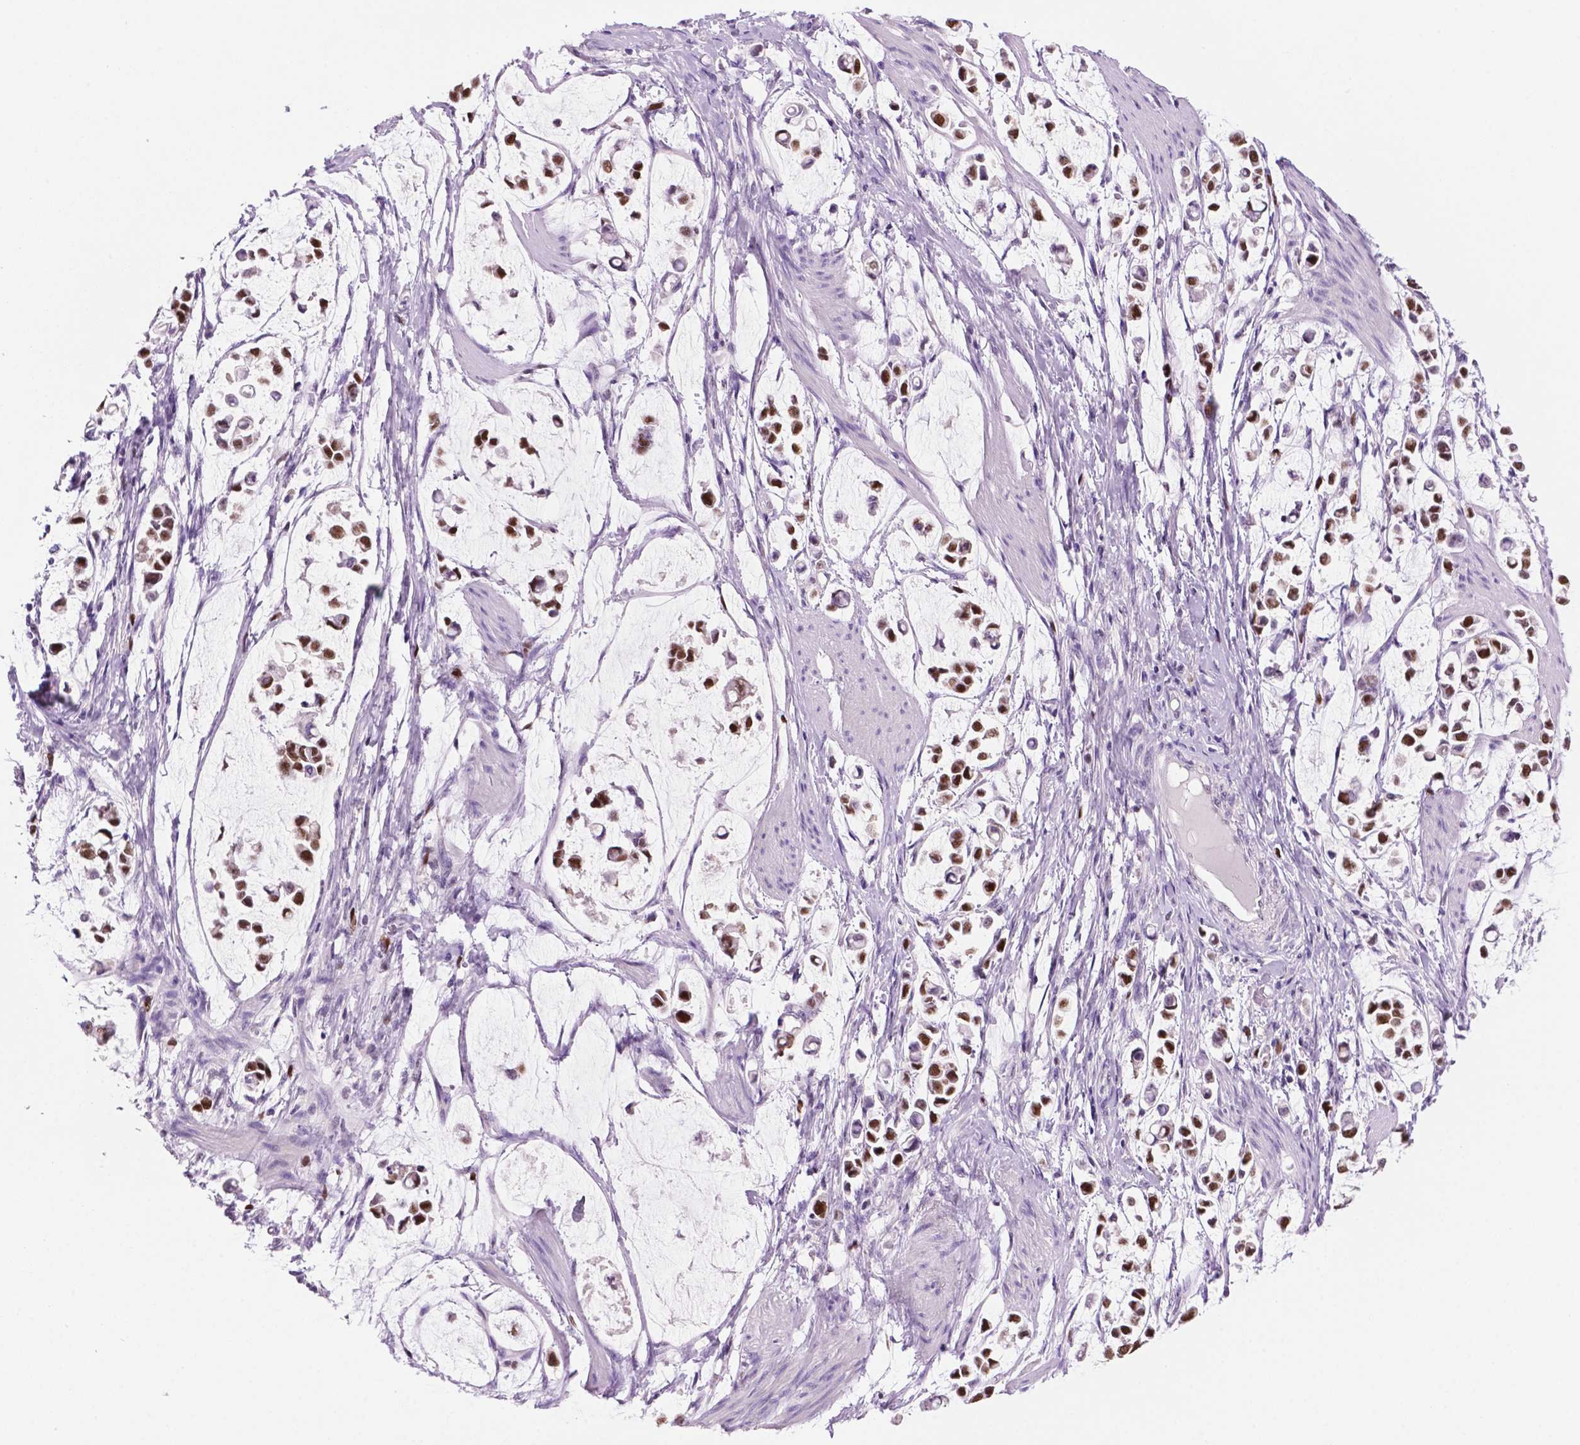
{"staining": {"intensity": "strong", "quantity": ">75%", "location": "nuclear"}, "tissue": "stomach cancer", "cell_type": "Tumor cells", "image_type": "cancer", "snomed": [{"axis": "morphology", "description": "Adenocarcinoma, NOS"}, {"axis": "topography", "description": "Stomach"}], "caption": "The histopathology image reveals immunohistochemical staining of stomach adenocarcinoma. There is strong nuclear positivity is seen in approximately >75% of tumor cells.", "gene": "NCAPH2", "patient": {"sex": "male", "age": 82}}